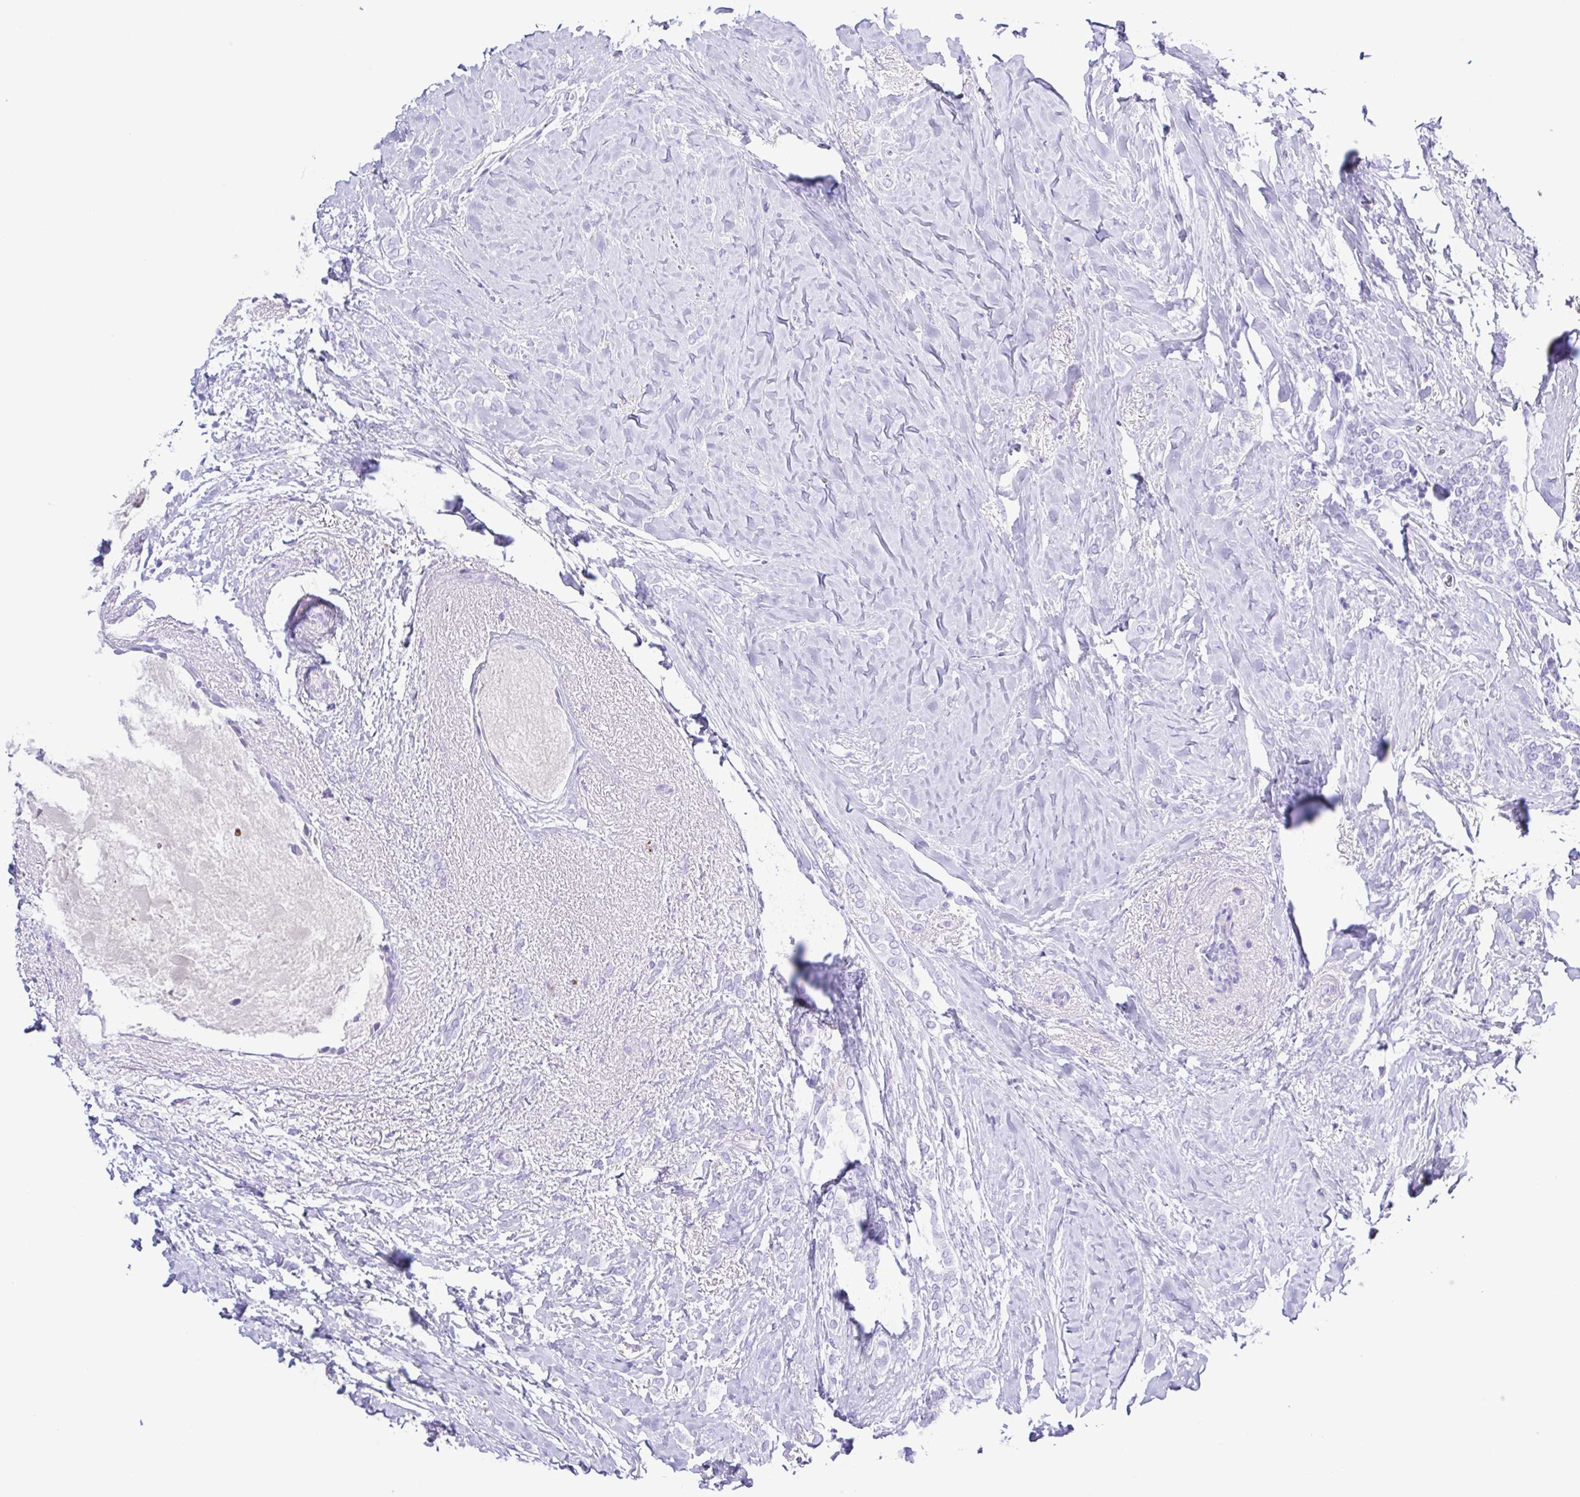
{"staining": {"intensity": "negative", "quantity": "none", "location": "none"}, "tissue": "breast cancer", "cell_type": "Tumor cells", "image_type": "cancer", "snomed": [{"axis": "morphology", "description": "Normal tissue, NOS"}, {"axis": "morphology", "description": "Duct carcinoma"}, {"axis": "topography", "description": "Breast"}], "caption": "DAB (3,3'-diaminobenzidine) immunohistochemical staining of human invasive ductal carcinoma (breast) shows no significant expression in tumor cells.", "gene": "GPR17", "patient": {"sex": "female", "age": 77}}